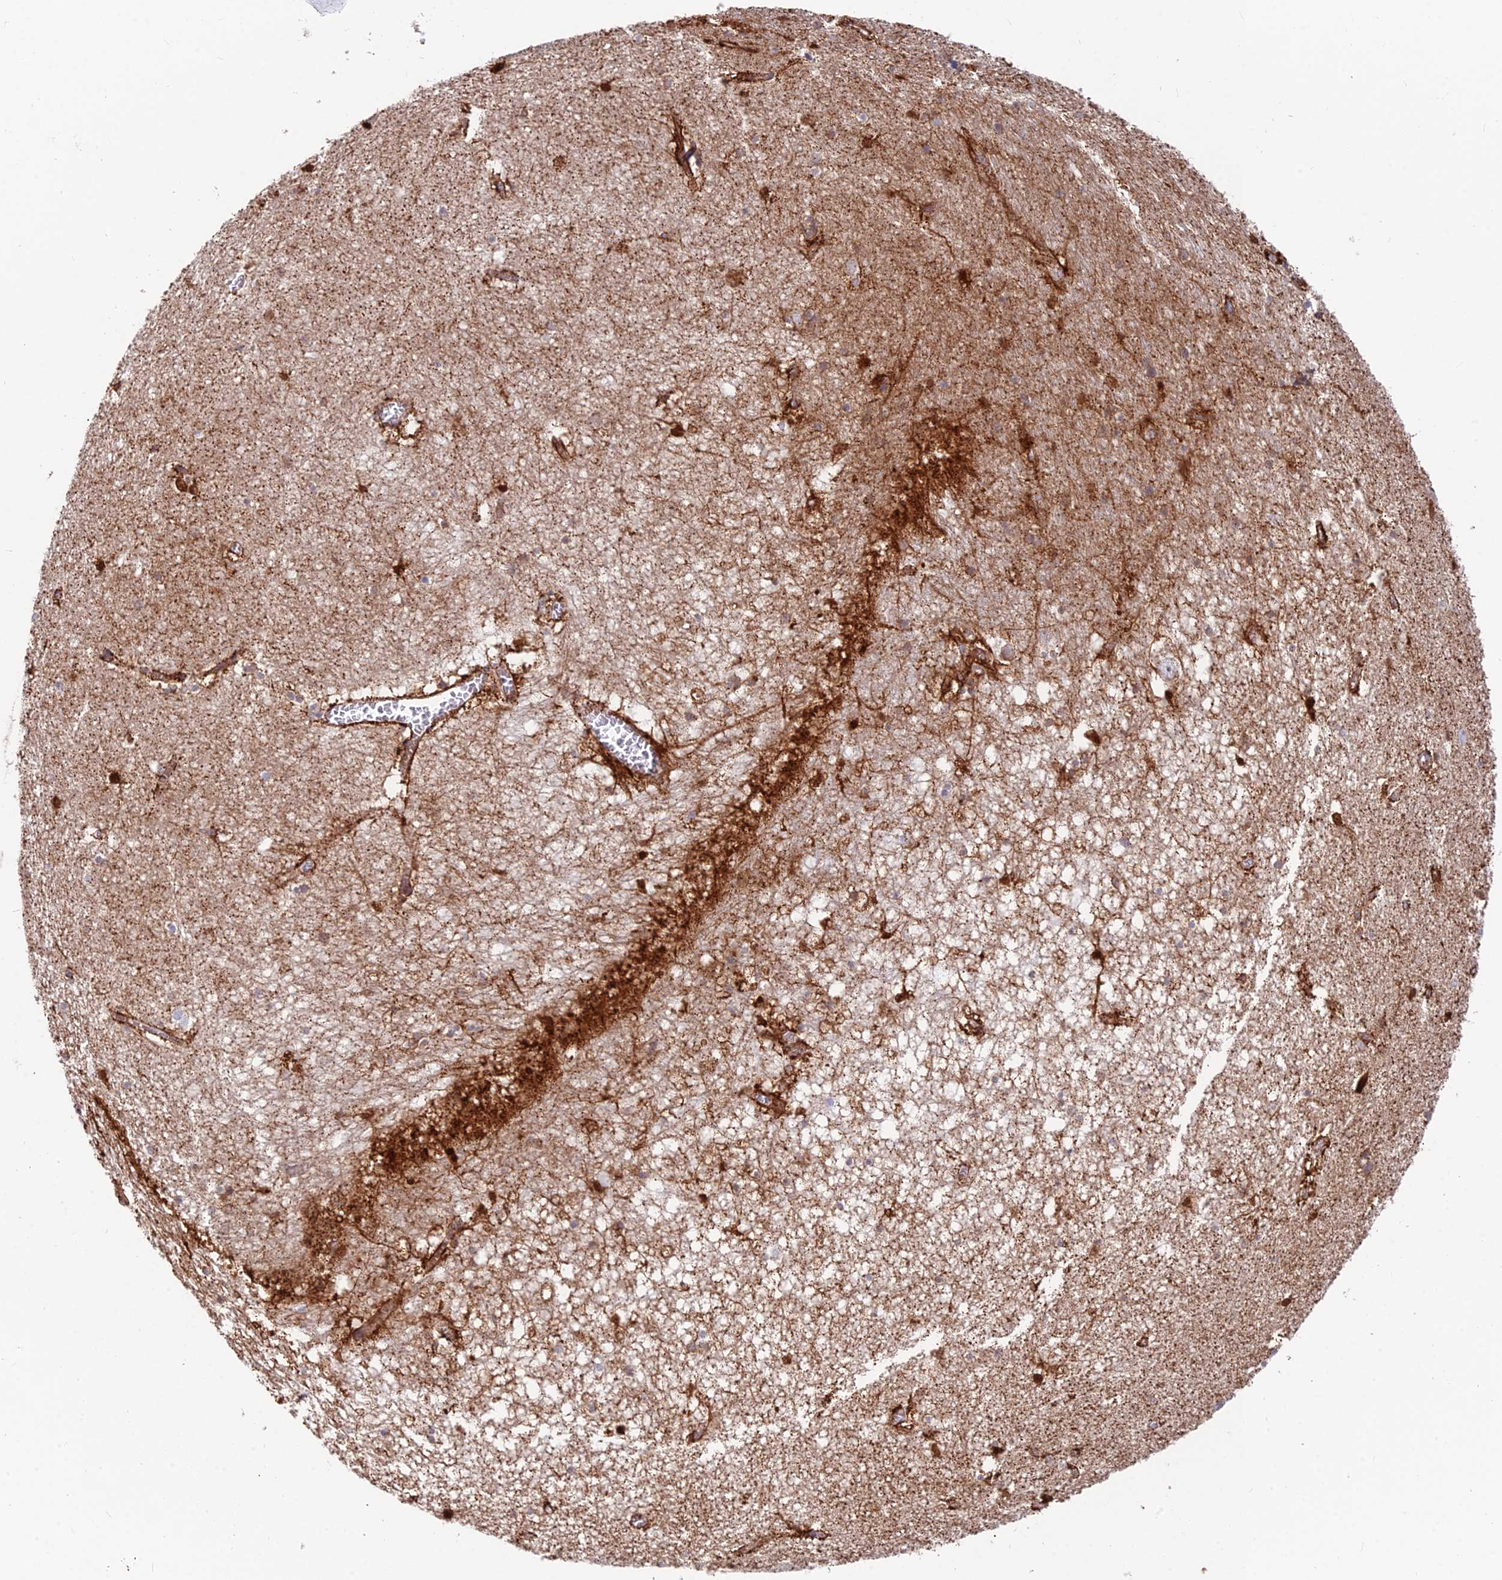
{"staining": {"intensity": "strong", "quantity": "25%-75%", "location": "cytoplasmic/membranous,nuclear"}, "tissue": "hippocampus", "cell_type": "Glial cells", "image_type": "normal", "snomed": [{"axis": "morphology", "description": "Normal tissue, NOS"}, {"axis": "topography", "description": "Hippocampus"}], "caption": "About 25%-75% of glial cells in normal hippocampus demonstrate strong cytoplasmic/membranous,nuclear protein staining as visualized by brown immunohistochemical staining.", "gene": "TIGD6", "patient": {"sex": "female", "age": 64}}